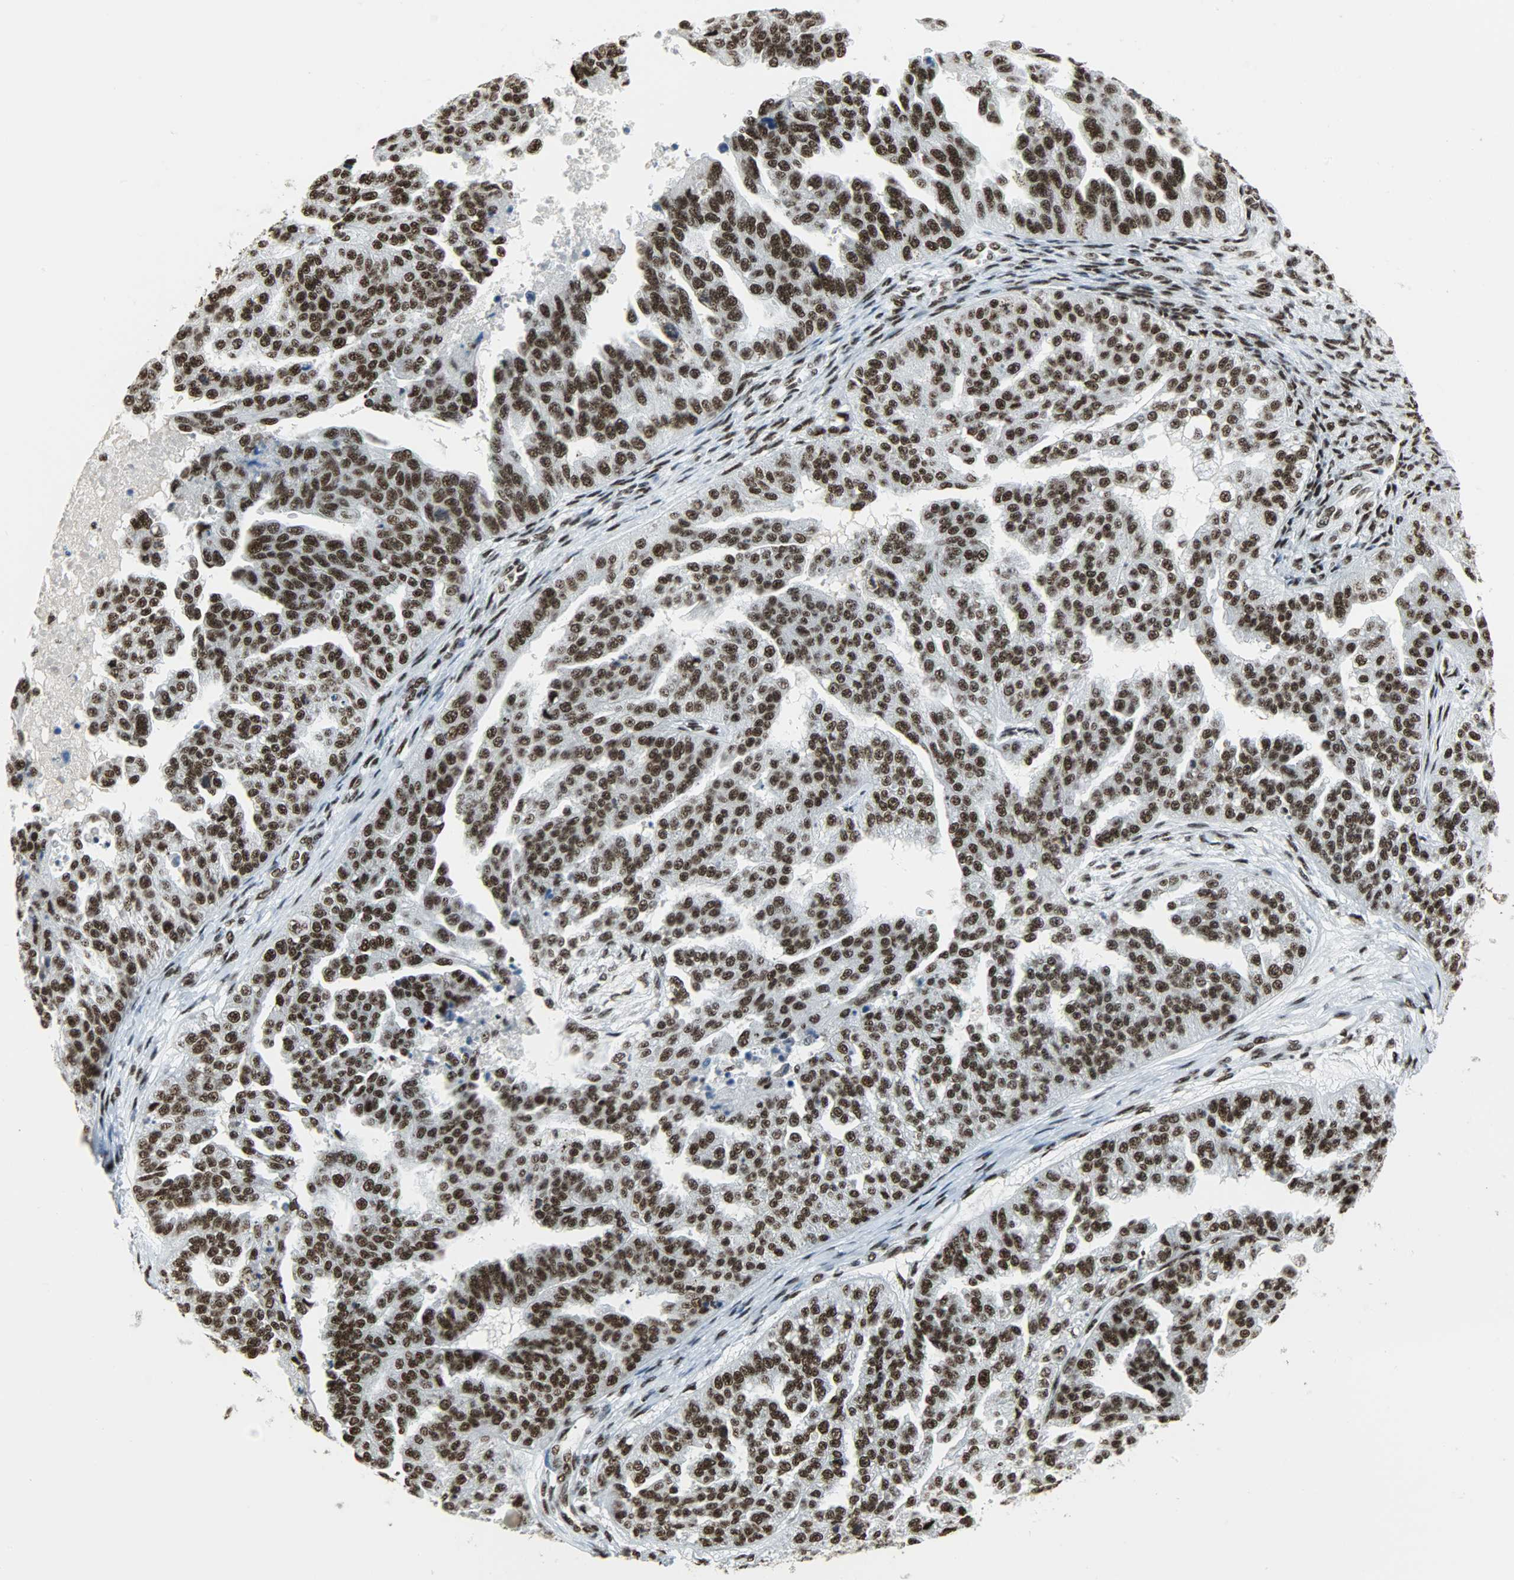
{"staining": {"intensity": "strong", "quantity": ">75%", "location": "nuclear"}, "tissue": "ovarian cancer", "cell_type": "Tumor cells", "image_type": "cancer", "snomed": [{"axis": "morphology", "description": "Cystadenocarcinoma, serous, NOS"}, {"axis": "topography", "description": "Ovary"}], "caption": "IHC staining of ovarian cancer, which shows high levels of strong nuclear positivity in about >75% of tumor cells indicating strong nuclear protein expression. The staining was performed using DAB (3,3'-diaminobenzidine) (brown) for protein detection and nuclei were counterstained in hematoxylin (blue).", "gene": "SNRPA", "patient": {"sex": "female", "age": 58}}